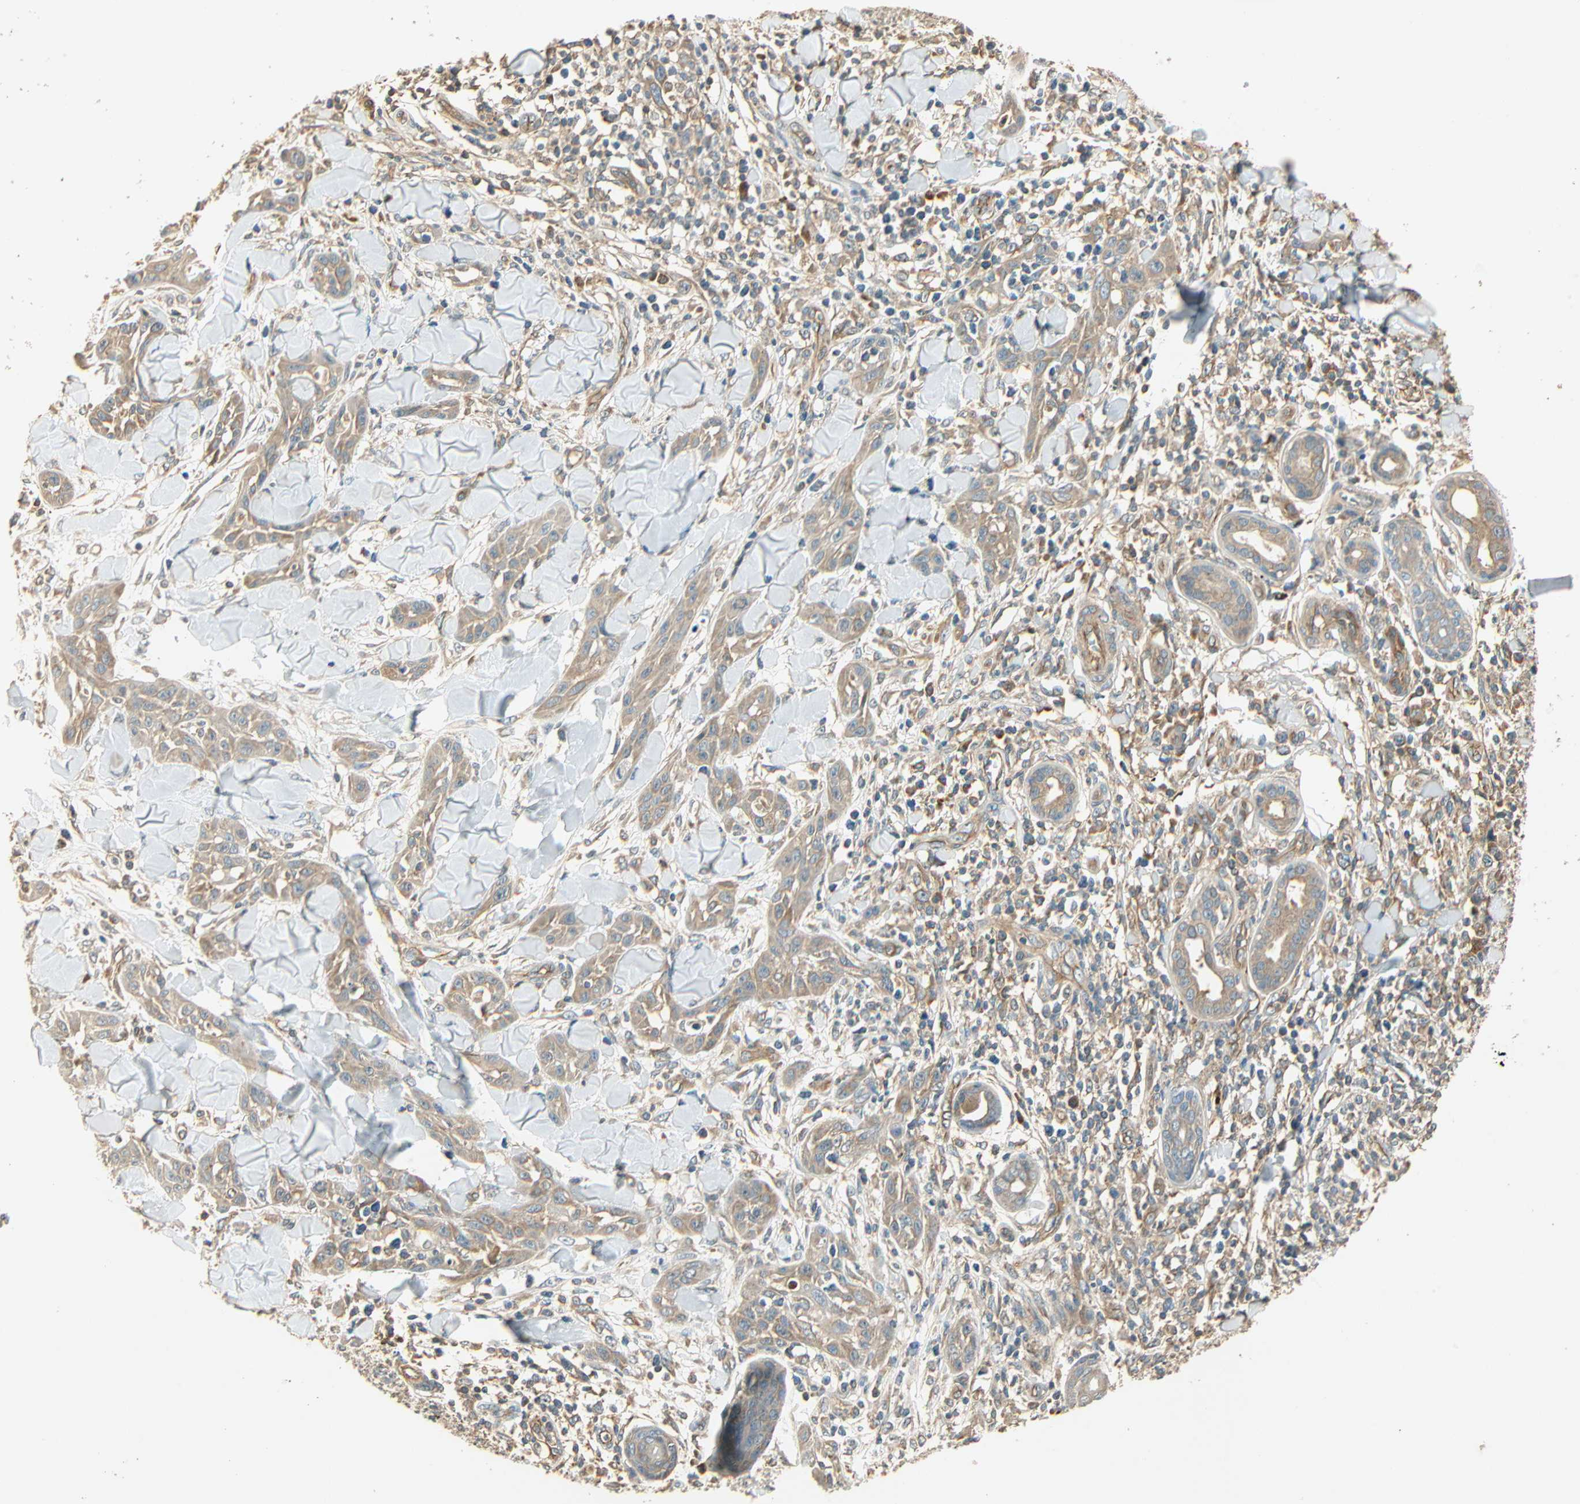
{"staining": {"intensity": "weak", "quantity": ">75%", "location": "cytoplasmic/membranous"}, "tissue": "skin cancer", "cell_type": "Tumor cells", "image_type": "cancer", "snomed": [{"axis": "morphology", "description": "Squamous cell carcinoma, NOS"}, {"axis": "topography", "description": "Skin"}], "caption": "Immunohistochemistry staining of skin cancer, which exhibits low levels of weak cytoplasmic/membranous positivity in approximately >75% of tumor cells indicating weak cytoplasmic/membranous protein staining. The staining was performed using DAB (3,3'-diaminobenzidine) (brown) for protein detection and nuclei were counterstained in hematoxylin (blue).", "gene": "GALK1", "patient": {"sex": "male", "age": 24}}